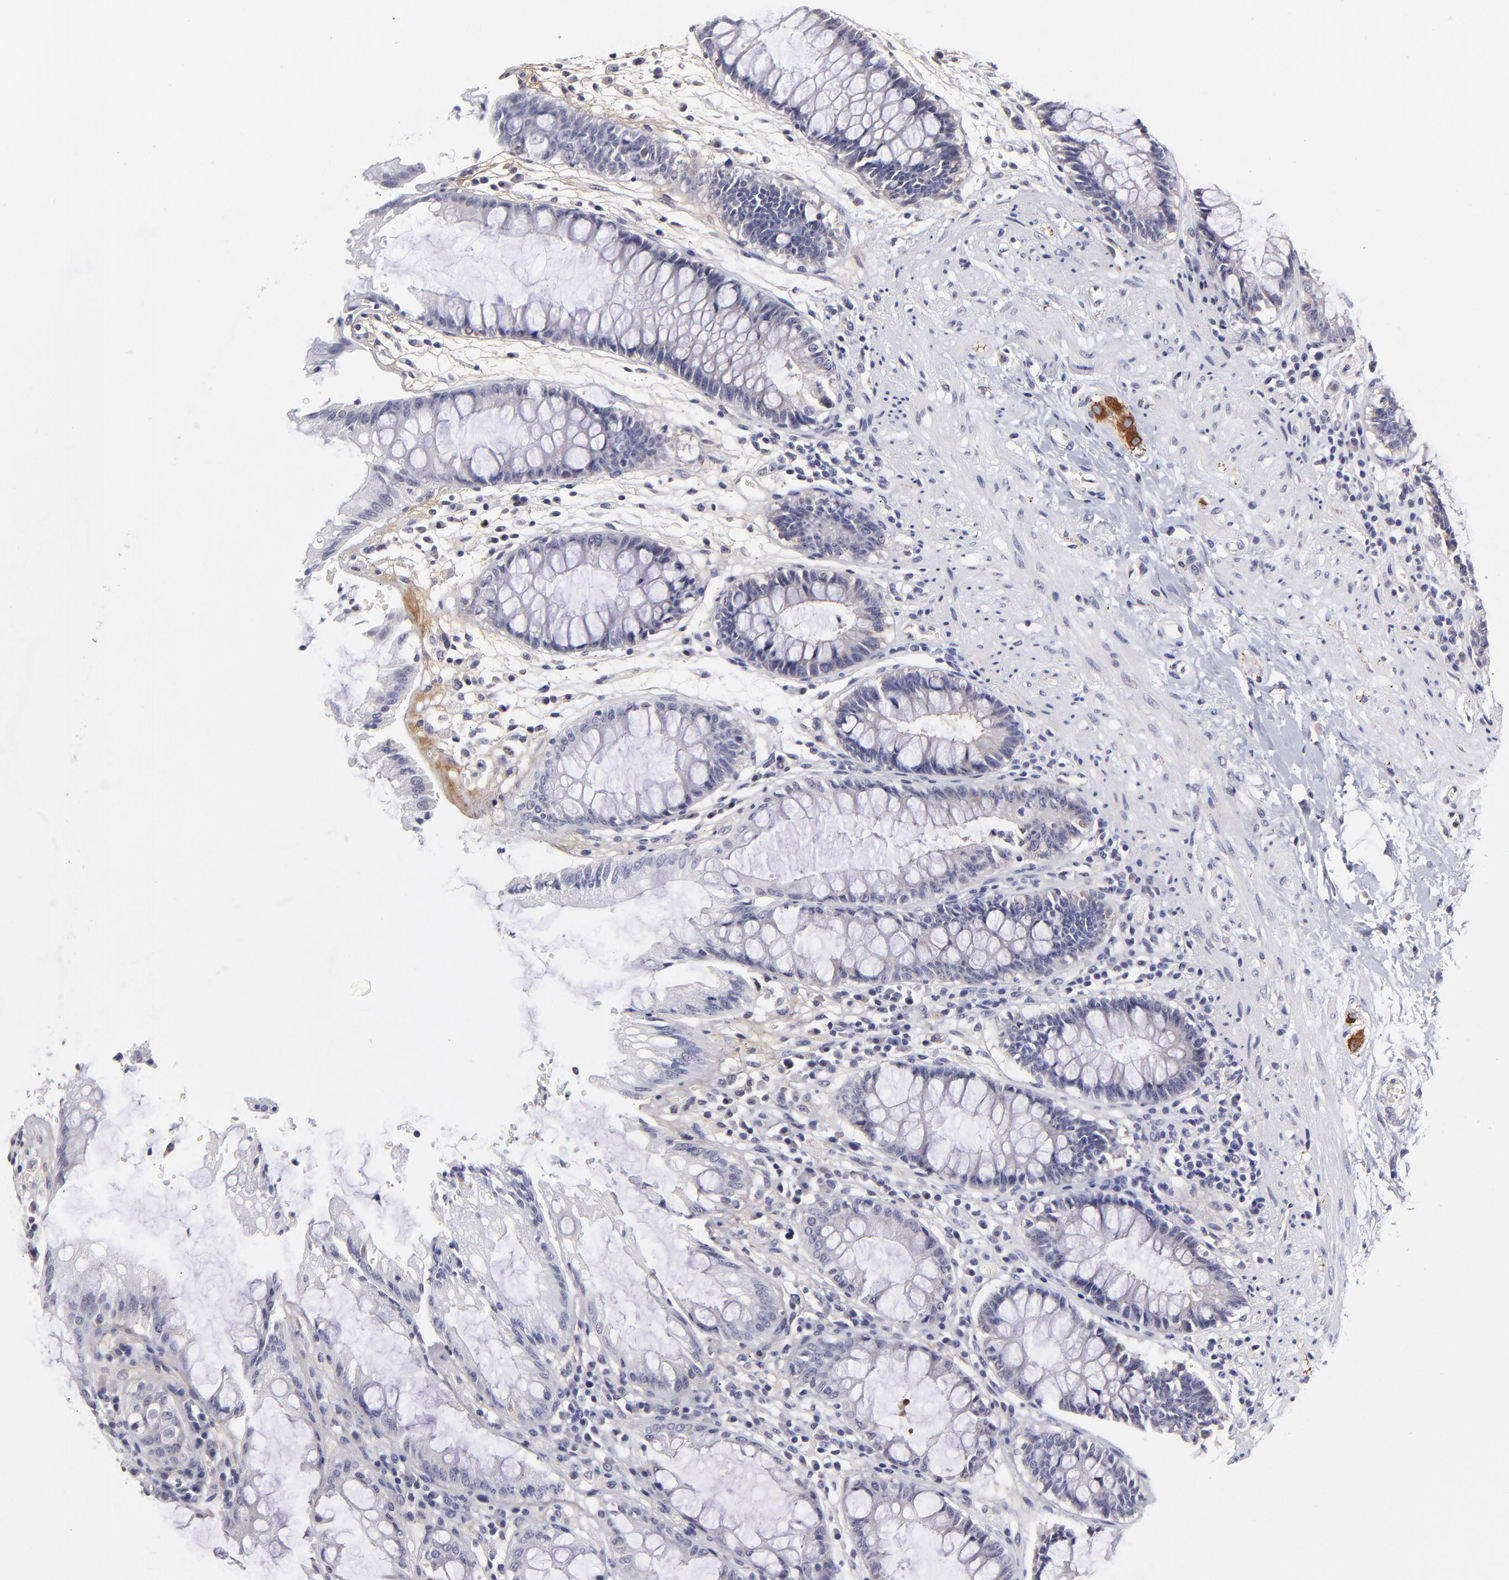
{"staining": {"intensity": "negative", "quantity": "none", "location": "none"}, "tissue": "rectum", "cell_type": "Glandular cells", "image_type": "normal", "snomed": [{"axis": "morphology", "description": "Normal tissue, NOS"}, {"axis": "topography", "description": "Rectum"}], "caption": "IHC of normal human rectum displays no expression in glandular cells.", "gene": "BTG2", "patient": {"sex": "female", "age": 46}}